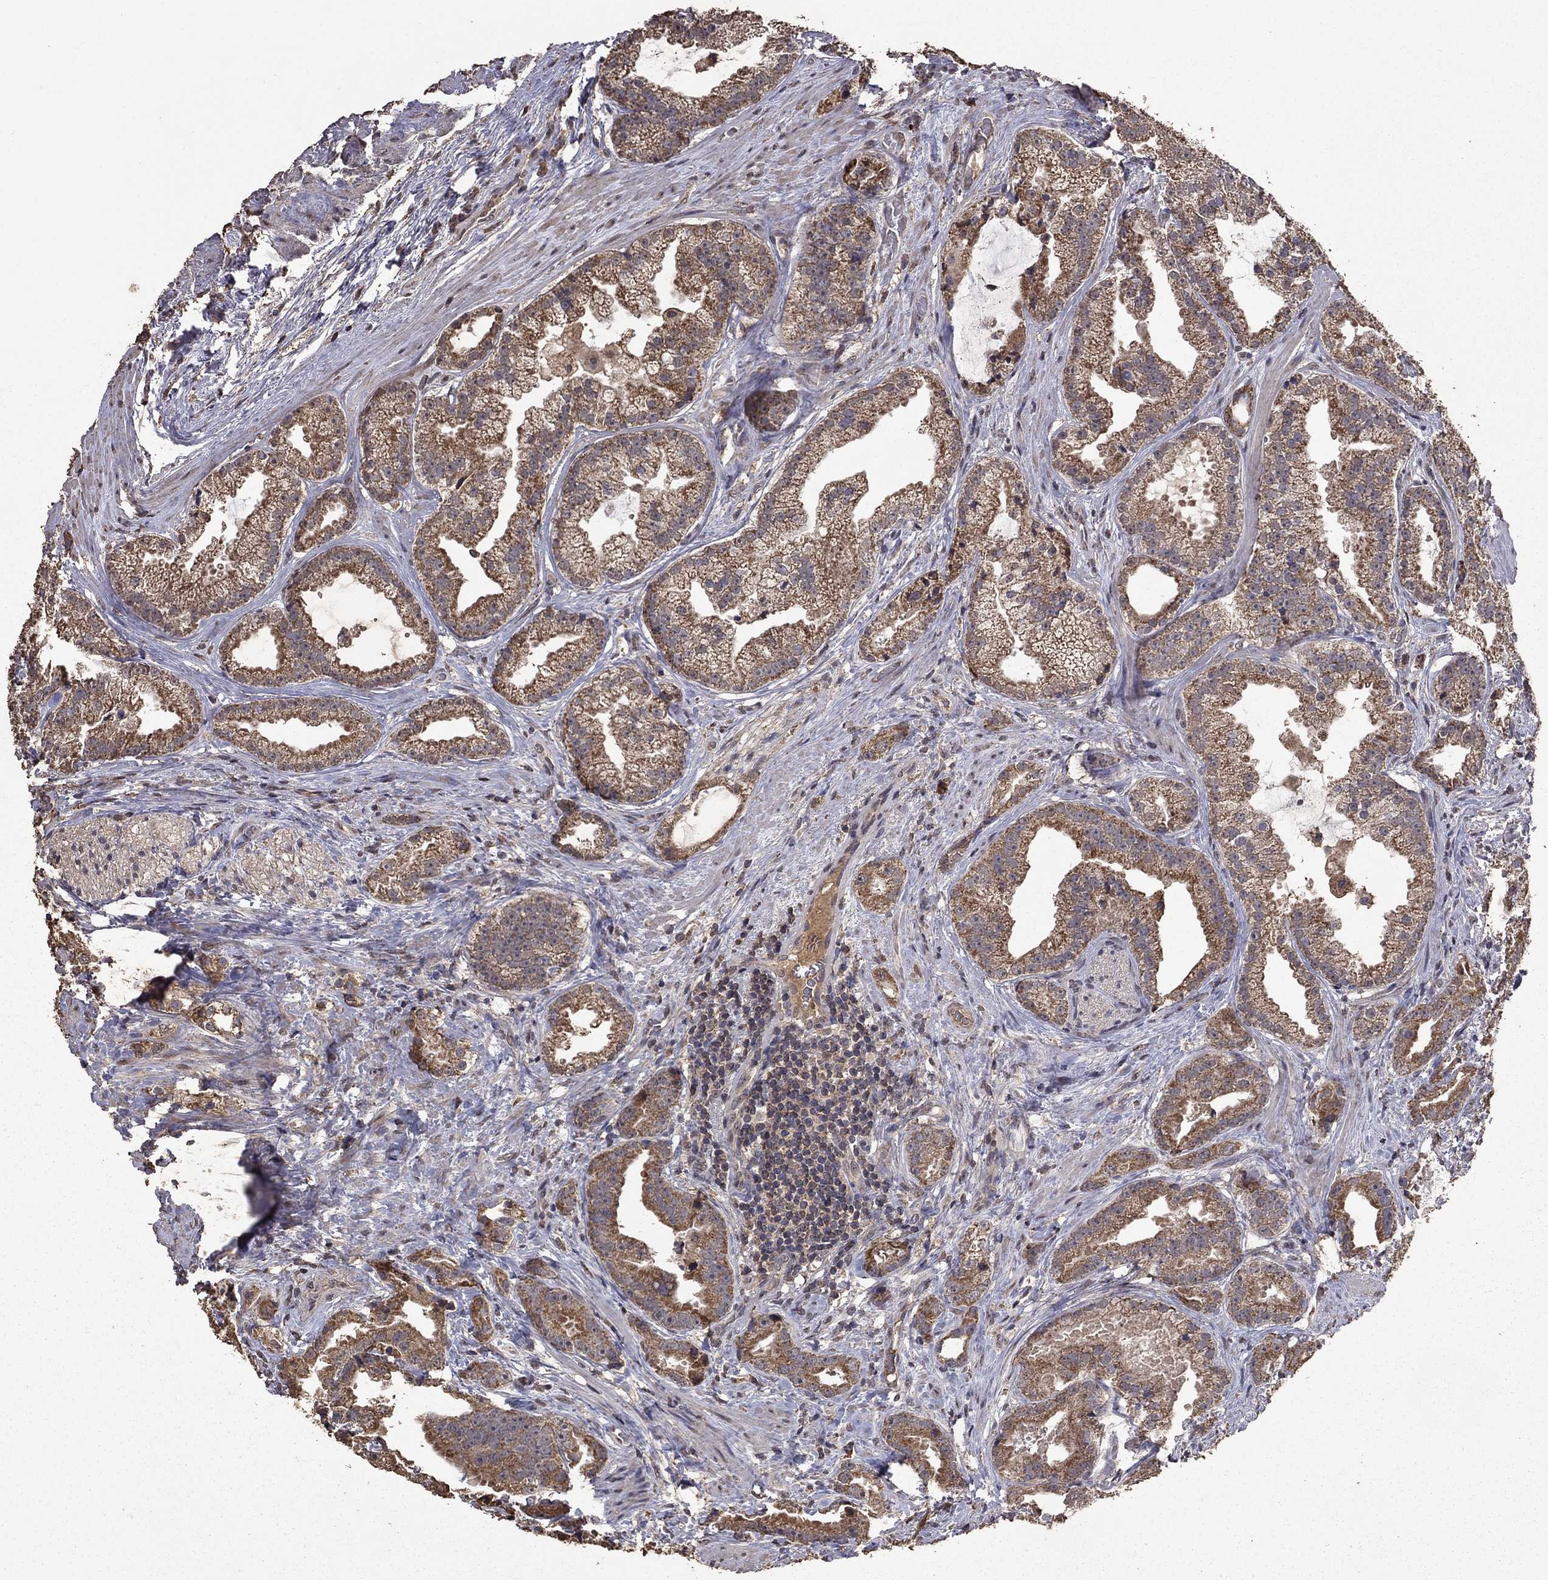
{"staining": {"intensity": "moderate", "quantity": ">75%", "location": "cytoplasmic/membranous"}, "tissue": "prostate cancer", "cell_type": "Tumor cells", "image_type": "cancer", "snomed": [{"axis": "morphology", "description": "Adenocarcinoma, NOS"}, {"axis": "morphology", "description": "Adenocarcinoma, High grade"}, {"axis": "topography", "description": "Prostate"}], "caption": "Protein expression analysis of human adenocarcinoma (prostate) reveals moderate cytoplasmic/membranous staining in about >75% of tumor cells. (brown staining indicates protein expression, while blue staining denotes nuclei).", "gene": "SERPINA5", "patient": {"sex": "male", "age": 64}}